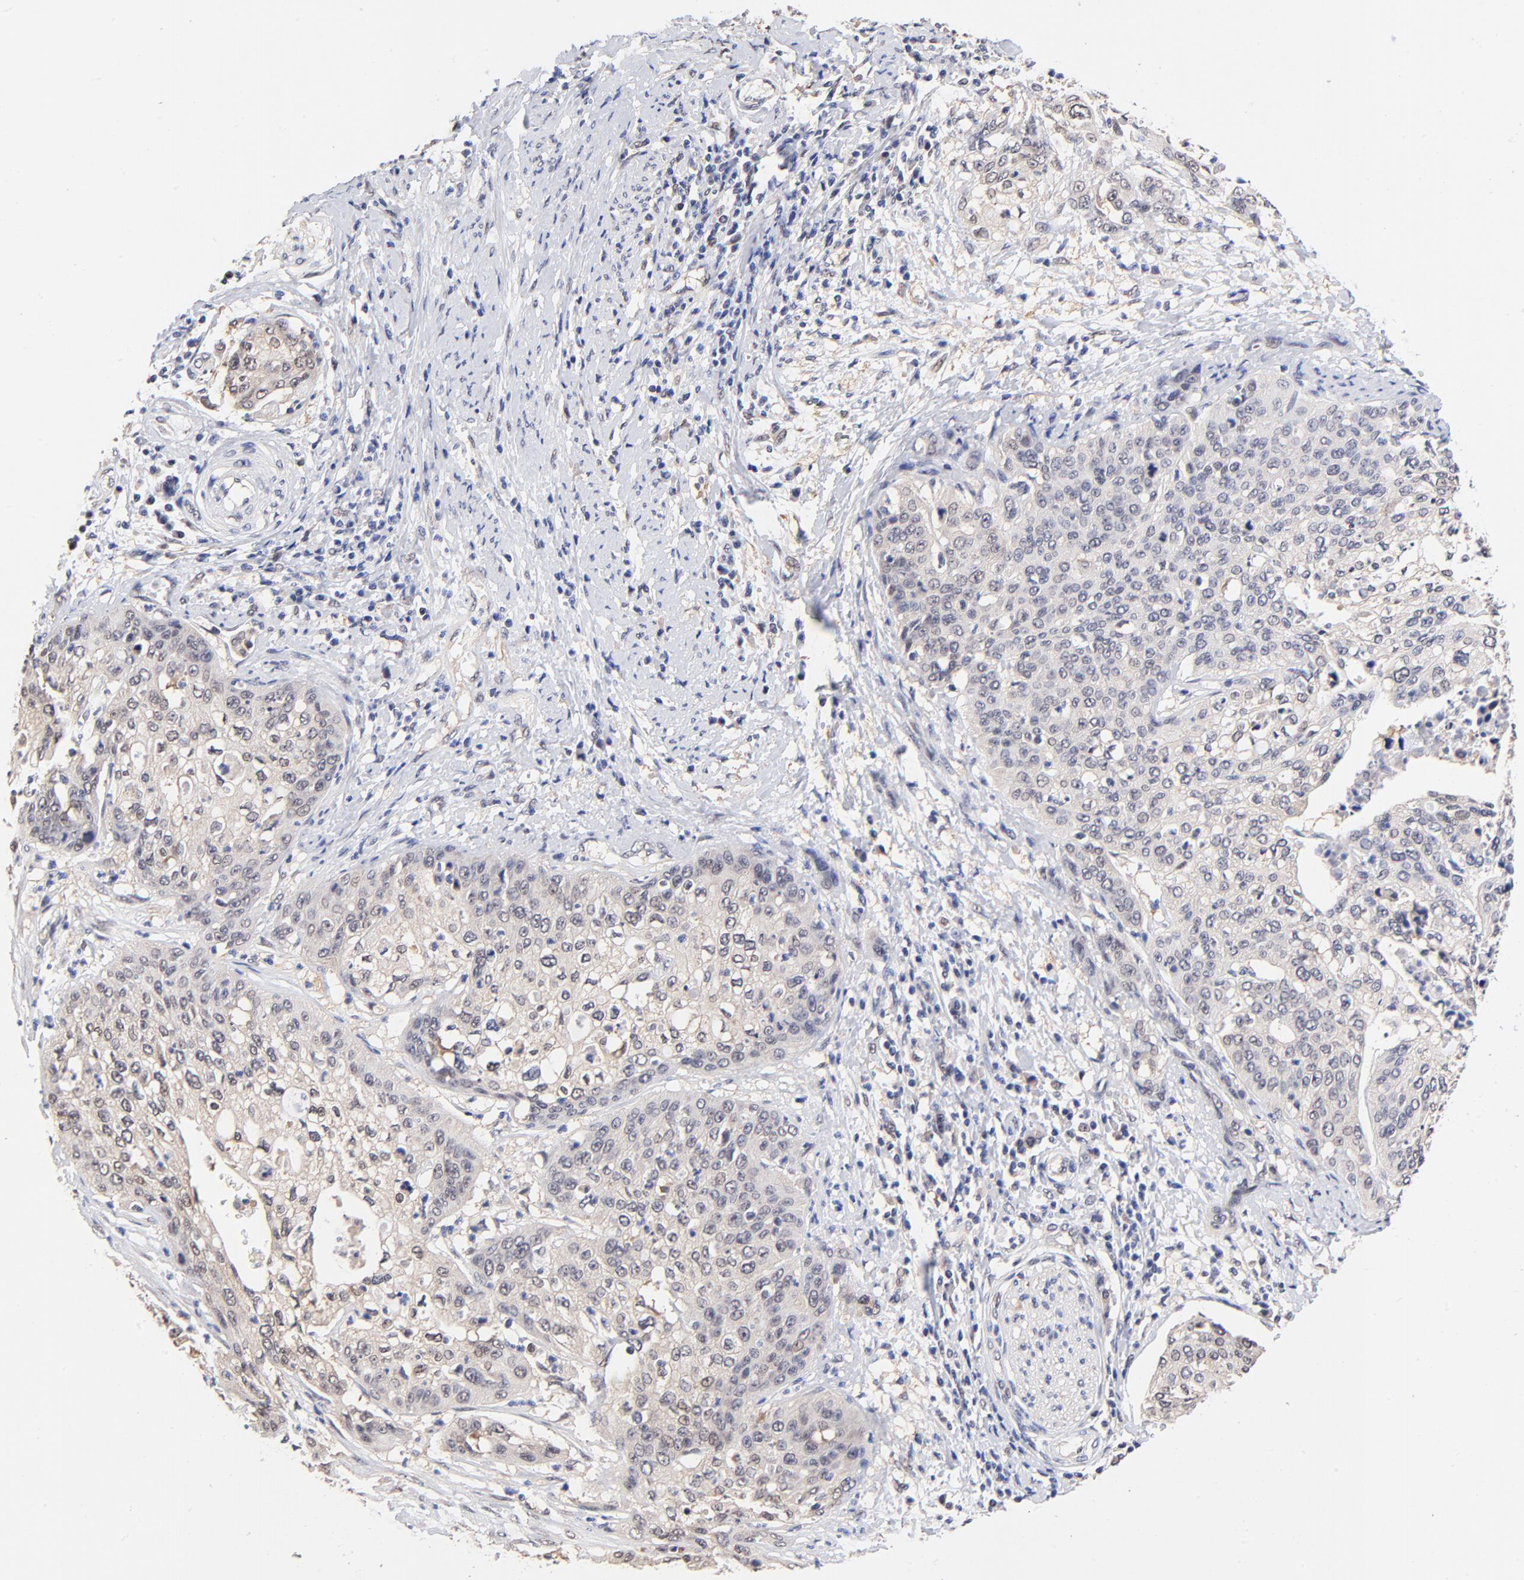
{"staining": {"intensity": "weak", "quantity": "<25%", "location": "nuclear"}, "tissue": "cervical cancer", "cell_type": "Tumor cells", "image_type": "cancer", "snomed": [{"axis": "morphology", "description": "Squamous cell carcinoma, NOS"}, {"axis": "topography", "description": "Cervix"}], "caption": "High power microscopy histopathology image of an immunohistochemistry image of squamous cell carcinoma (cervical), revealing no significant staining in tumor cells.", "gene": "TXNL1", "patient": {"sex": "female", "age": 41}}